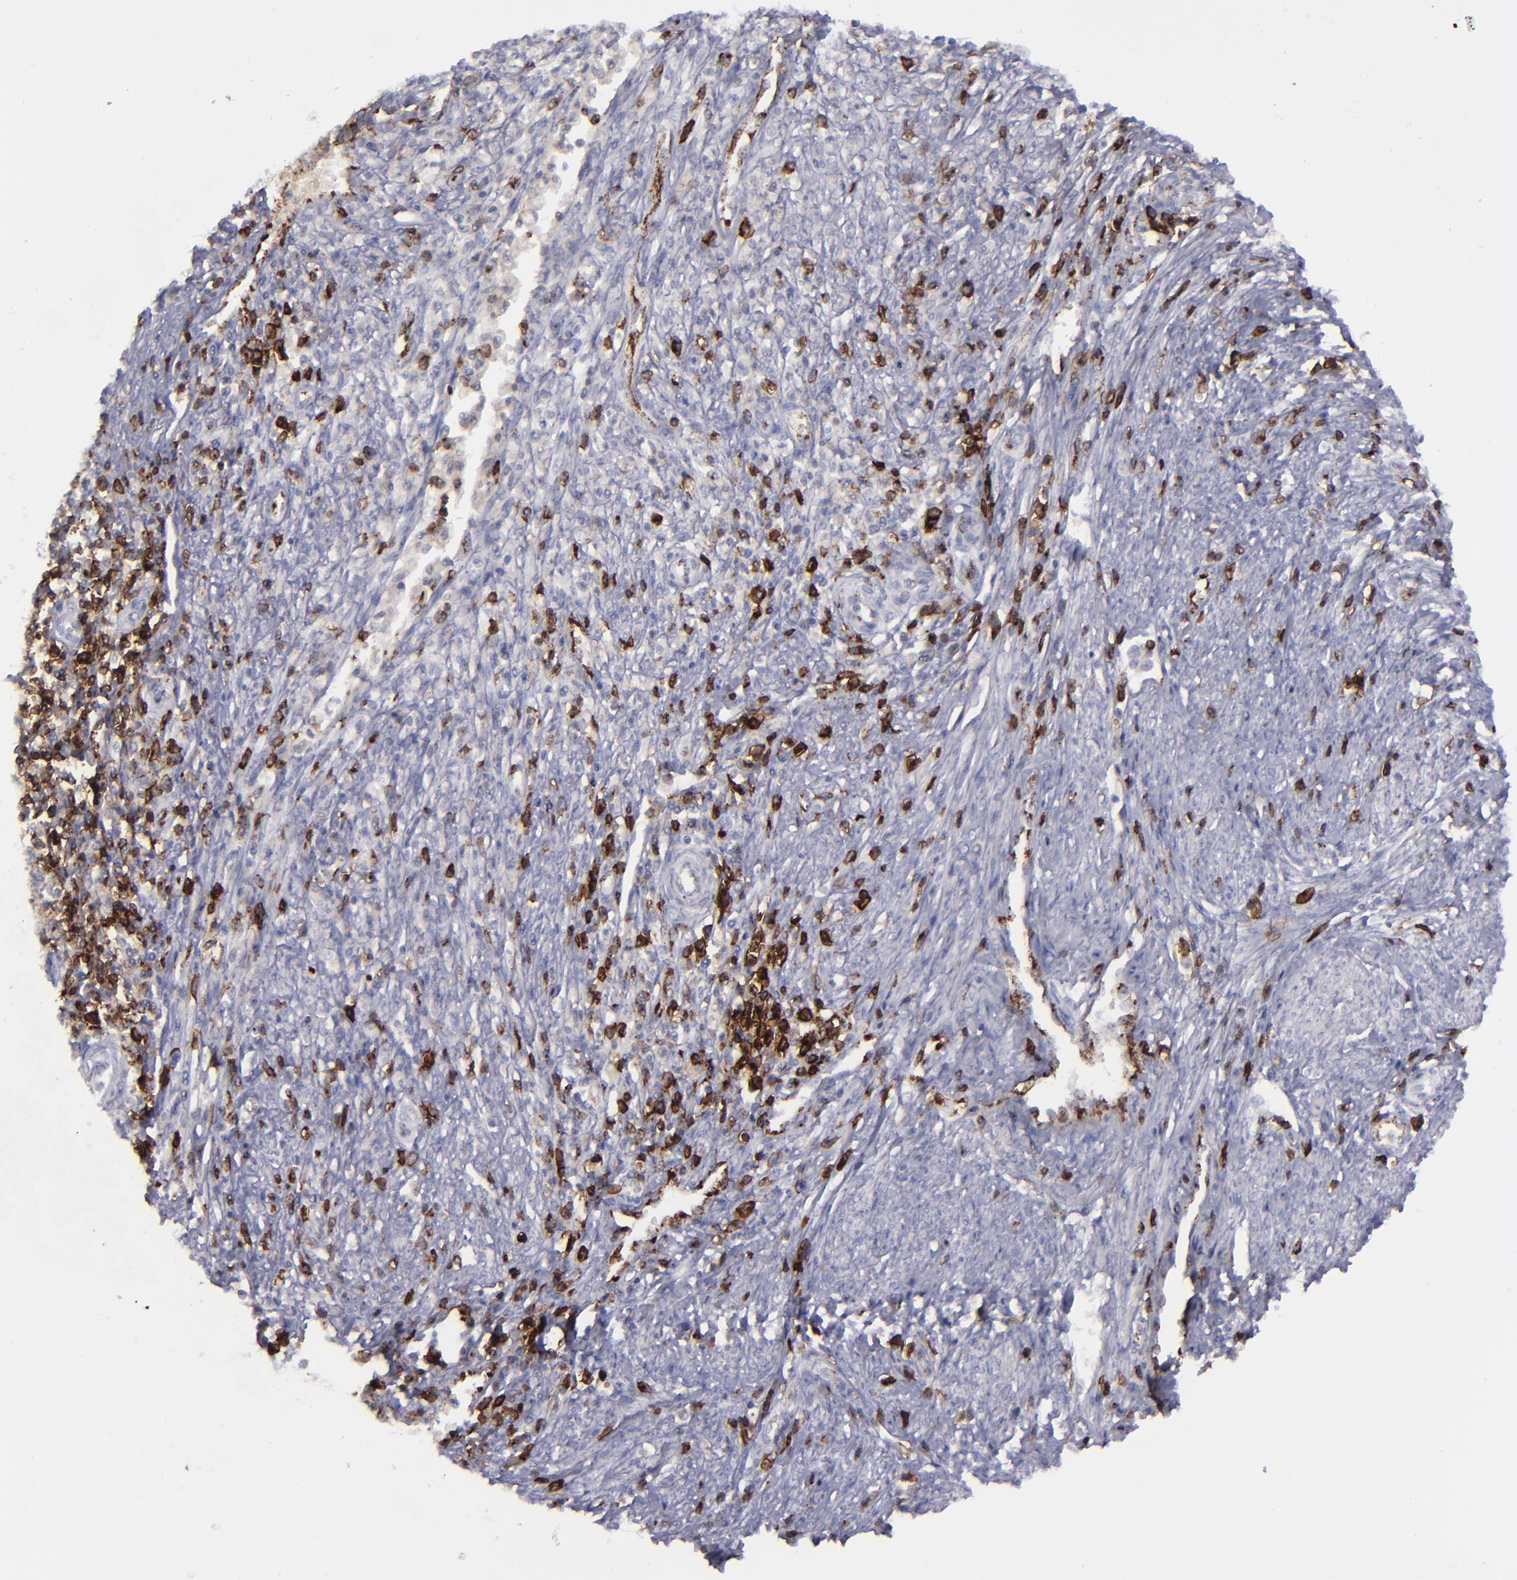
{"staining": {"intensity": "negative", "quantity": "none", "location": "none"}, "tissue": "cervical cancer", "cell_type": "Tumor cells", "image_type": "cancer", "snomed": [{"axis": "morphology", "description": "Adenocarcinoma, NOS"}, {"axis": "topography", "description": "Cervix"}], "caption": "There is no significant positivity in tumor cells of cervical adenocarcinoma.", "gene": "CD27", "patient": {"sex": "female", "age": 36}}